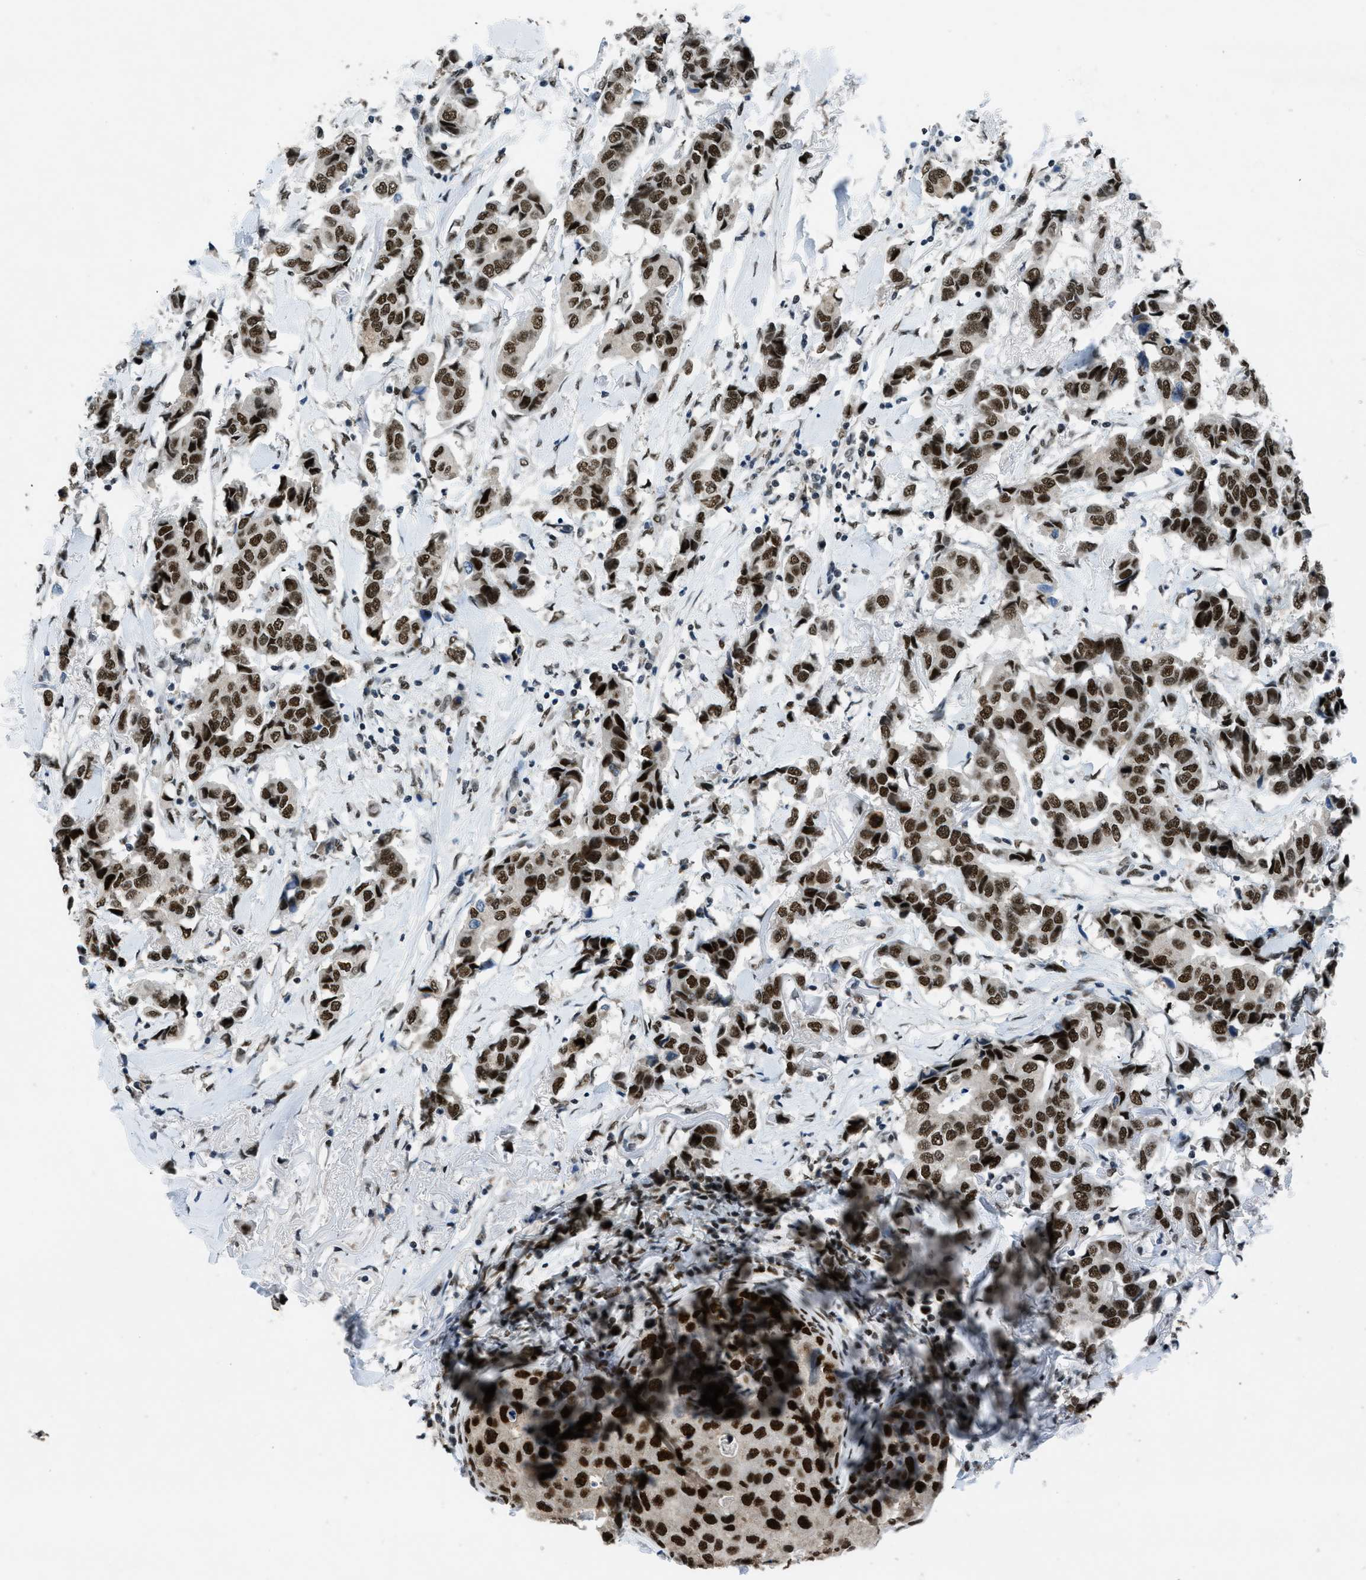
{"staining": {"intensity": "strong", "quantity": ">75%", "location": "nuclear"}, "tissue": "breast cancer", "cell_type": "Tumor cells", "image_type": "cancer", "snomed": [{"axis": "morphology", "description": "Duct carcinoma"}, {"axis": "topography", "description": "Breast"}], "caption": "Invasive ductal carcinoma (breast) tissue demonstrates strong nuclear positivity in about >75% of tumor cells, visualized by immunohistochemistry. (brown staining indicates protein expression, while blue staining denotes nuclei).", "gene": "GATAD2B", "patient": {"sex": "female", "age": 80}}